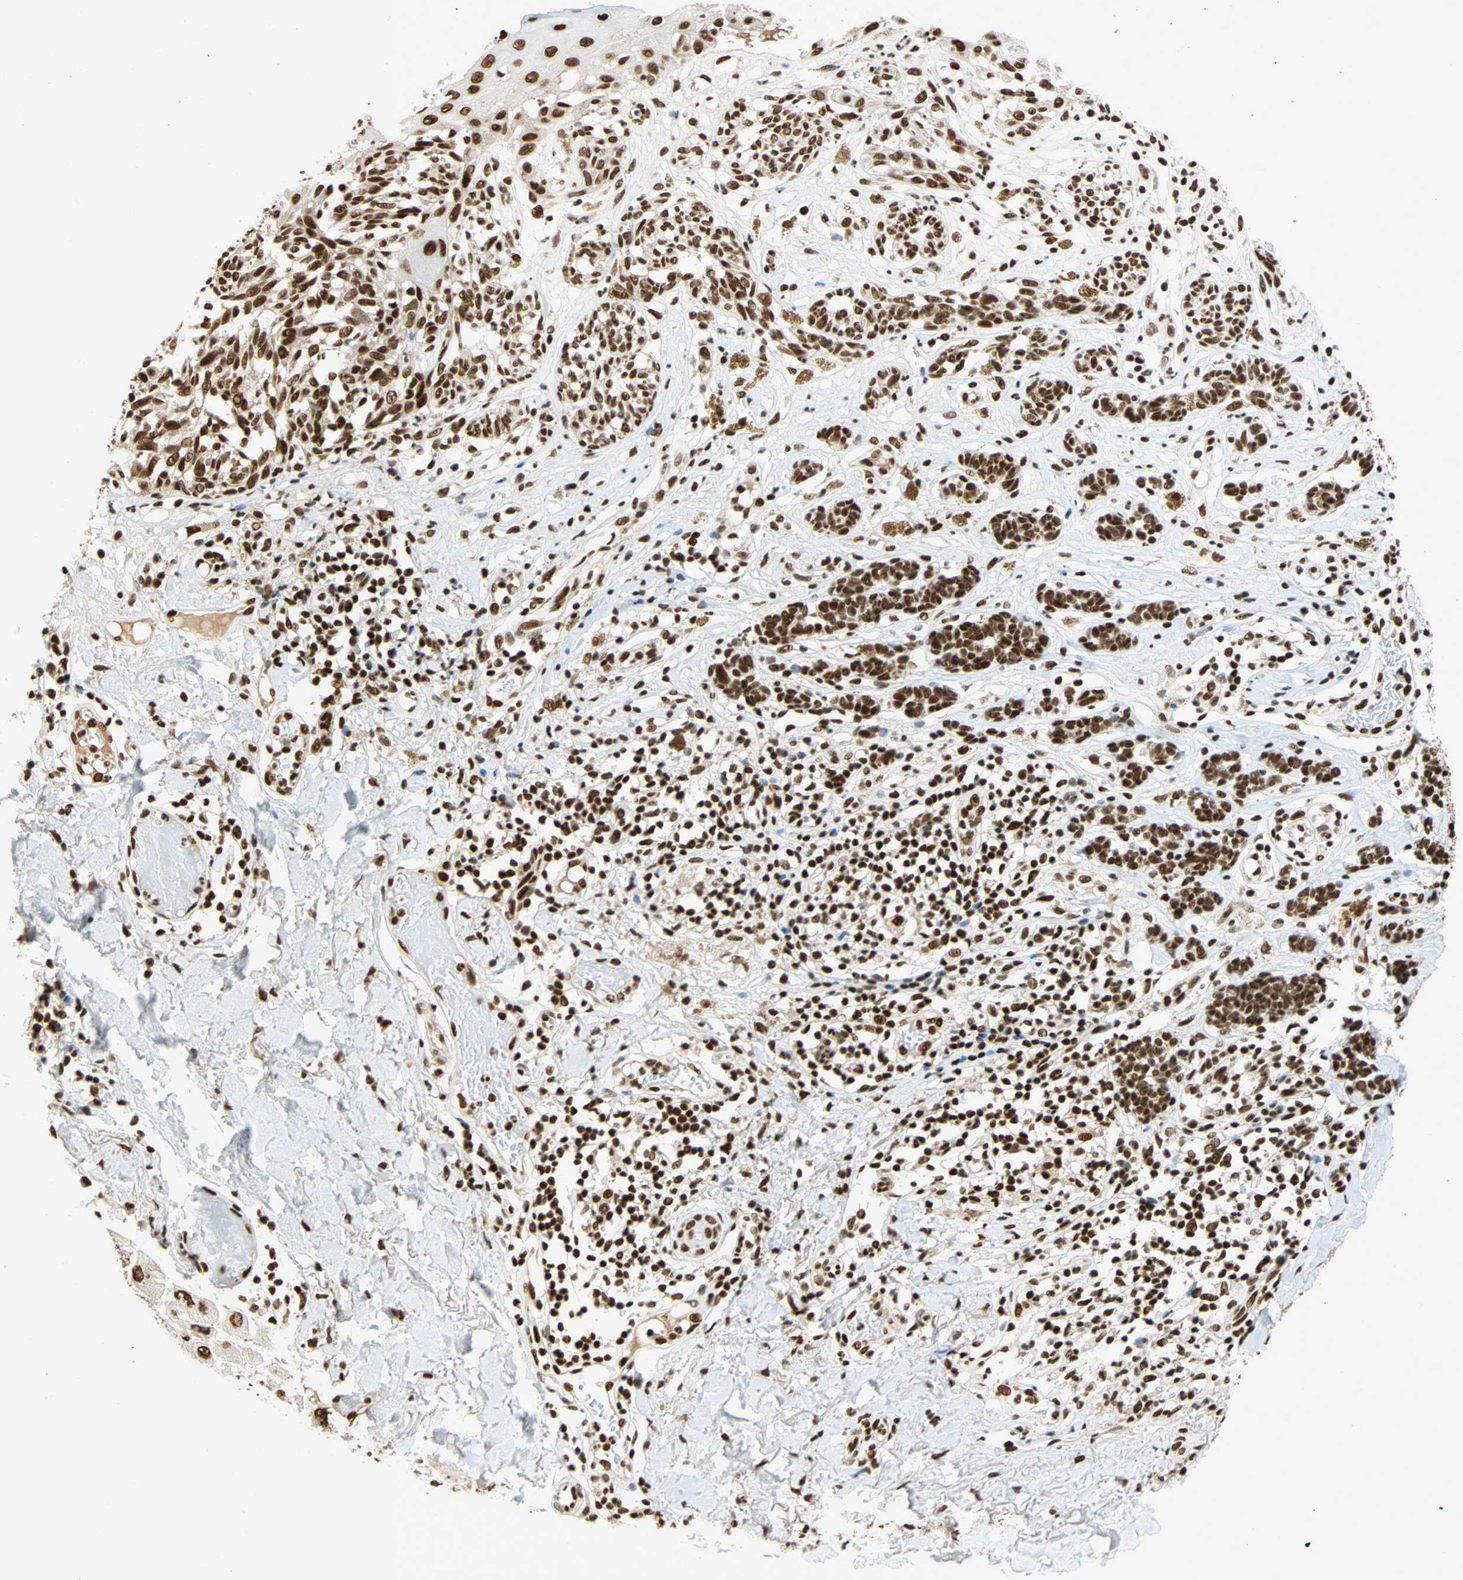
{"staining": {"intensity": "strong", "quantity": ">75%", "location": "nuclear"}, "tissue": "melanoma", "cell_type": "Tumor cells", "image_type": "cancer", "snomed": [{"axis": "morphology", "description": "Malignant melanoma, NOS"}, {"axis": "topography", "description": "Skin"}], "caption": "Protein staining by immunohistochemistry (IHC) demonstrates strong nuclear positivity in approximately >75% of tumor cells in melanoma. The protein is shown in brown color, while the nuclei are stained blue.", "gene": "CDK12", "patient": {"sex": "male", "age": 64}}